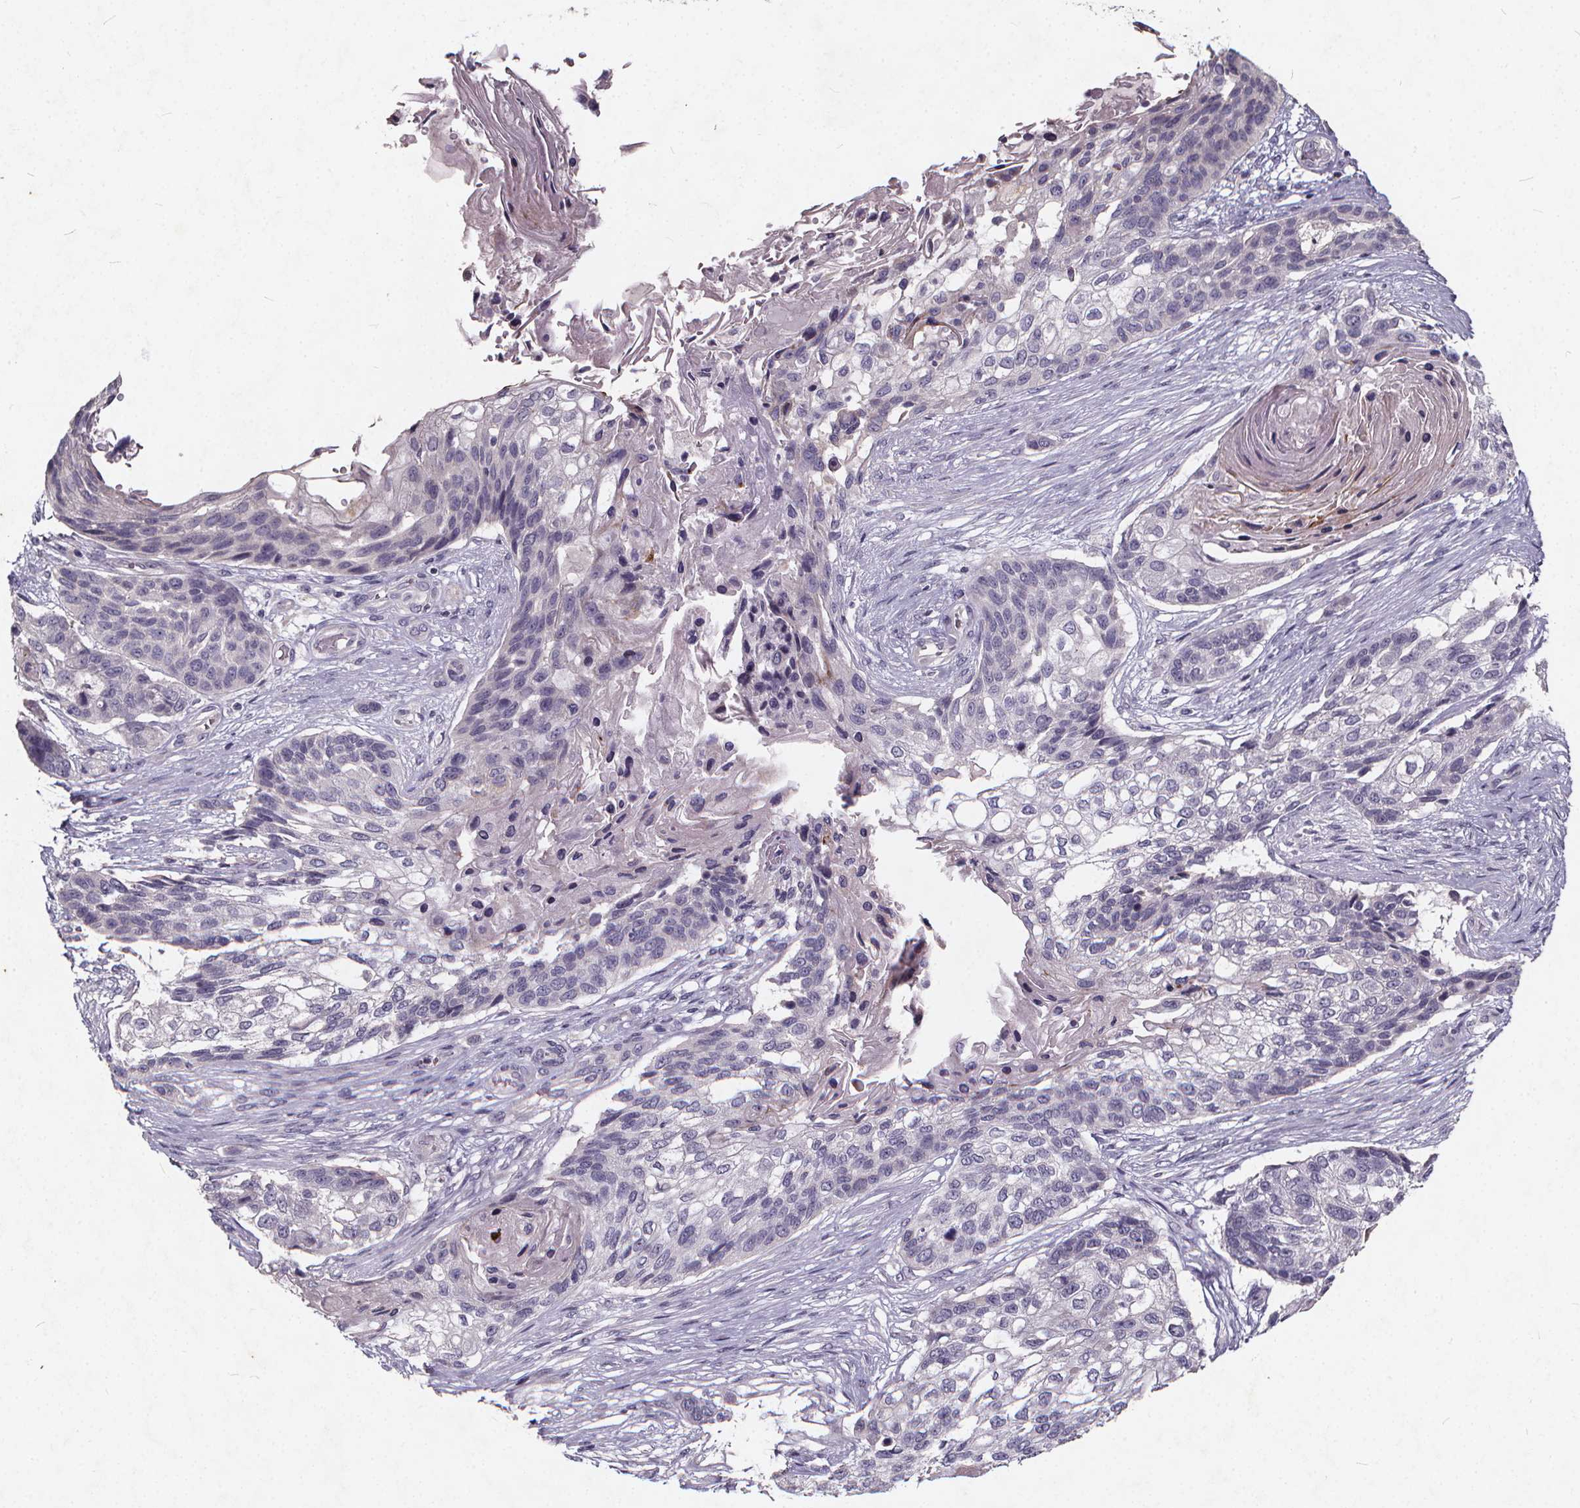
{"staining": {"intensity": "negative", "quantity": "none", "location": "none"}, "tissue": "lung cancer", "cell_type": "Tumor cells", "image_type": "cancer", "snomed": [{"axis": "morphology", "description": "Squamous cell carcinoma, NOS"}, {"axis": "topography", "description": "Lung"}], "caption": "This micrograph is of lung cancer stained with immunohistochemistry (IHC) to label a protein in brown with the nuclei are counter-stained blue. There is no positivity in tumor cells. (Immunohistochemistry (ihc), brightfield microscopy, high magnification).", "gene": "TSPAN14", "patient": {"sex": "male", "age": 69}}